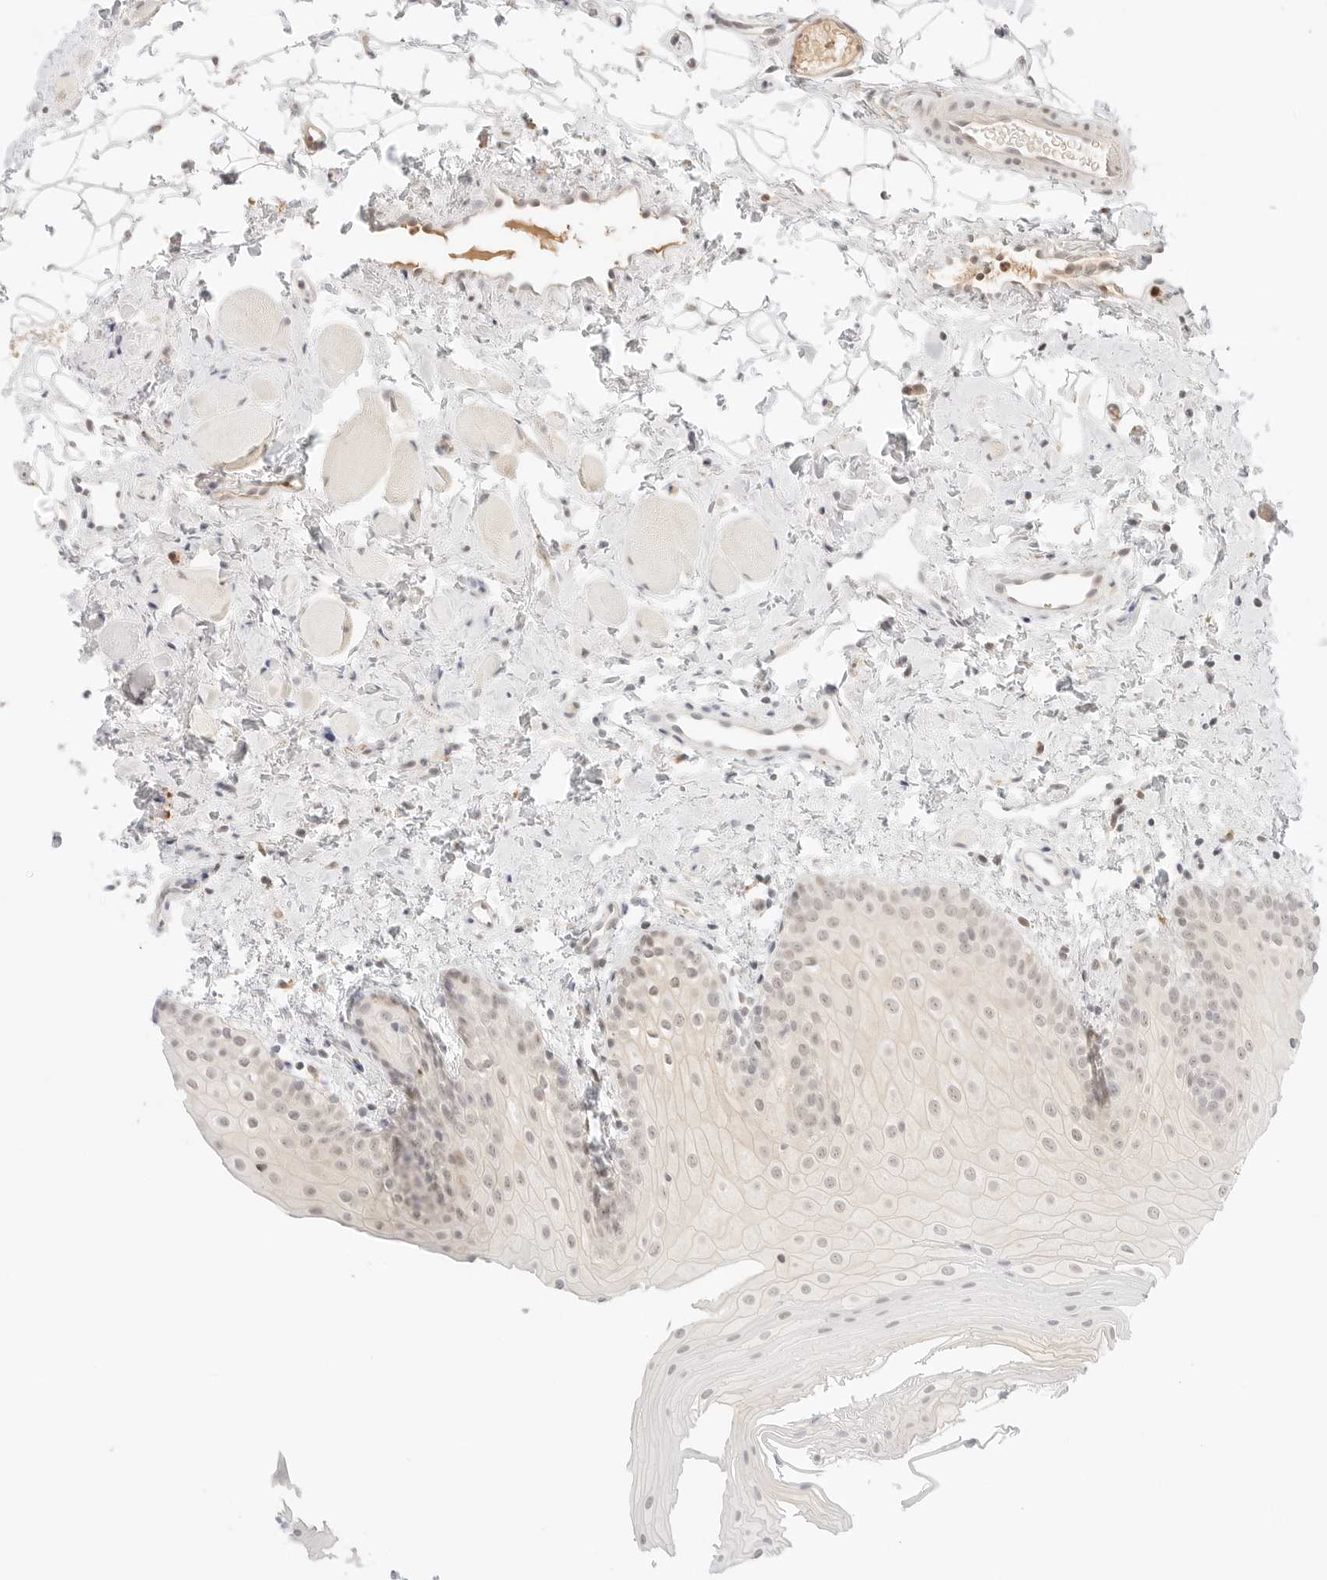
{"staining": {"intensity": "weak", "quantity": "<25%", "location": "cytoplasmic/membranous,nuclear"}, "tissue": "oral mucosa", "cell_type": "Squamous epithelial cells", "image_type": "normal", "snomed": [{"axis": "morphology", "description": "Normal tissue, NOS"}, {"axis": "topography", "description": "Oral tissue"}], "caption": "The micrograph displays no staining of squamous epithelial cells in normal oral mucosa. Nuclei are stained in blue.", "gene": "RPS6KL1", "patient": {"sex": "male", "age": 28}}